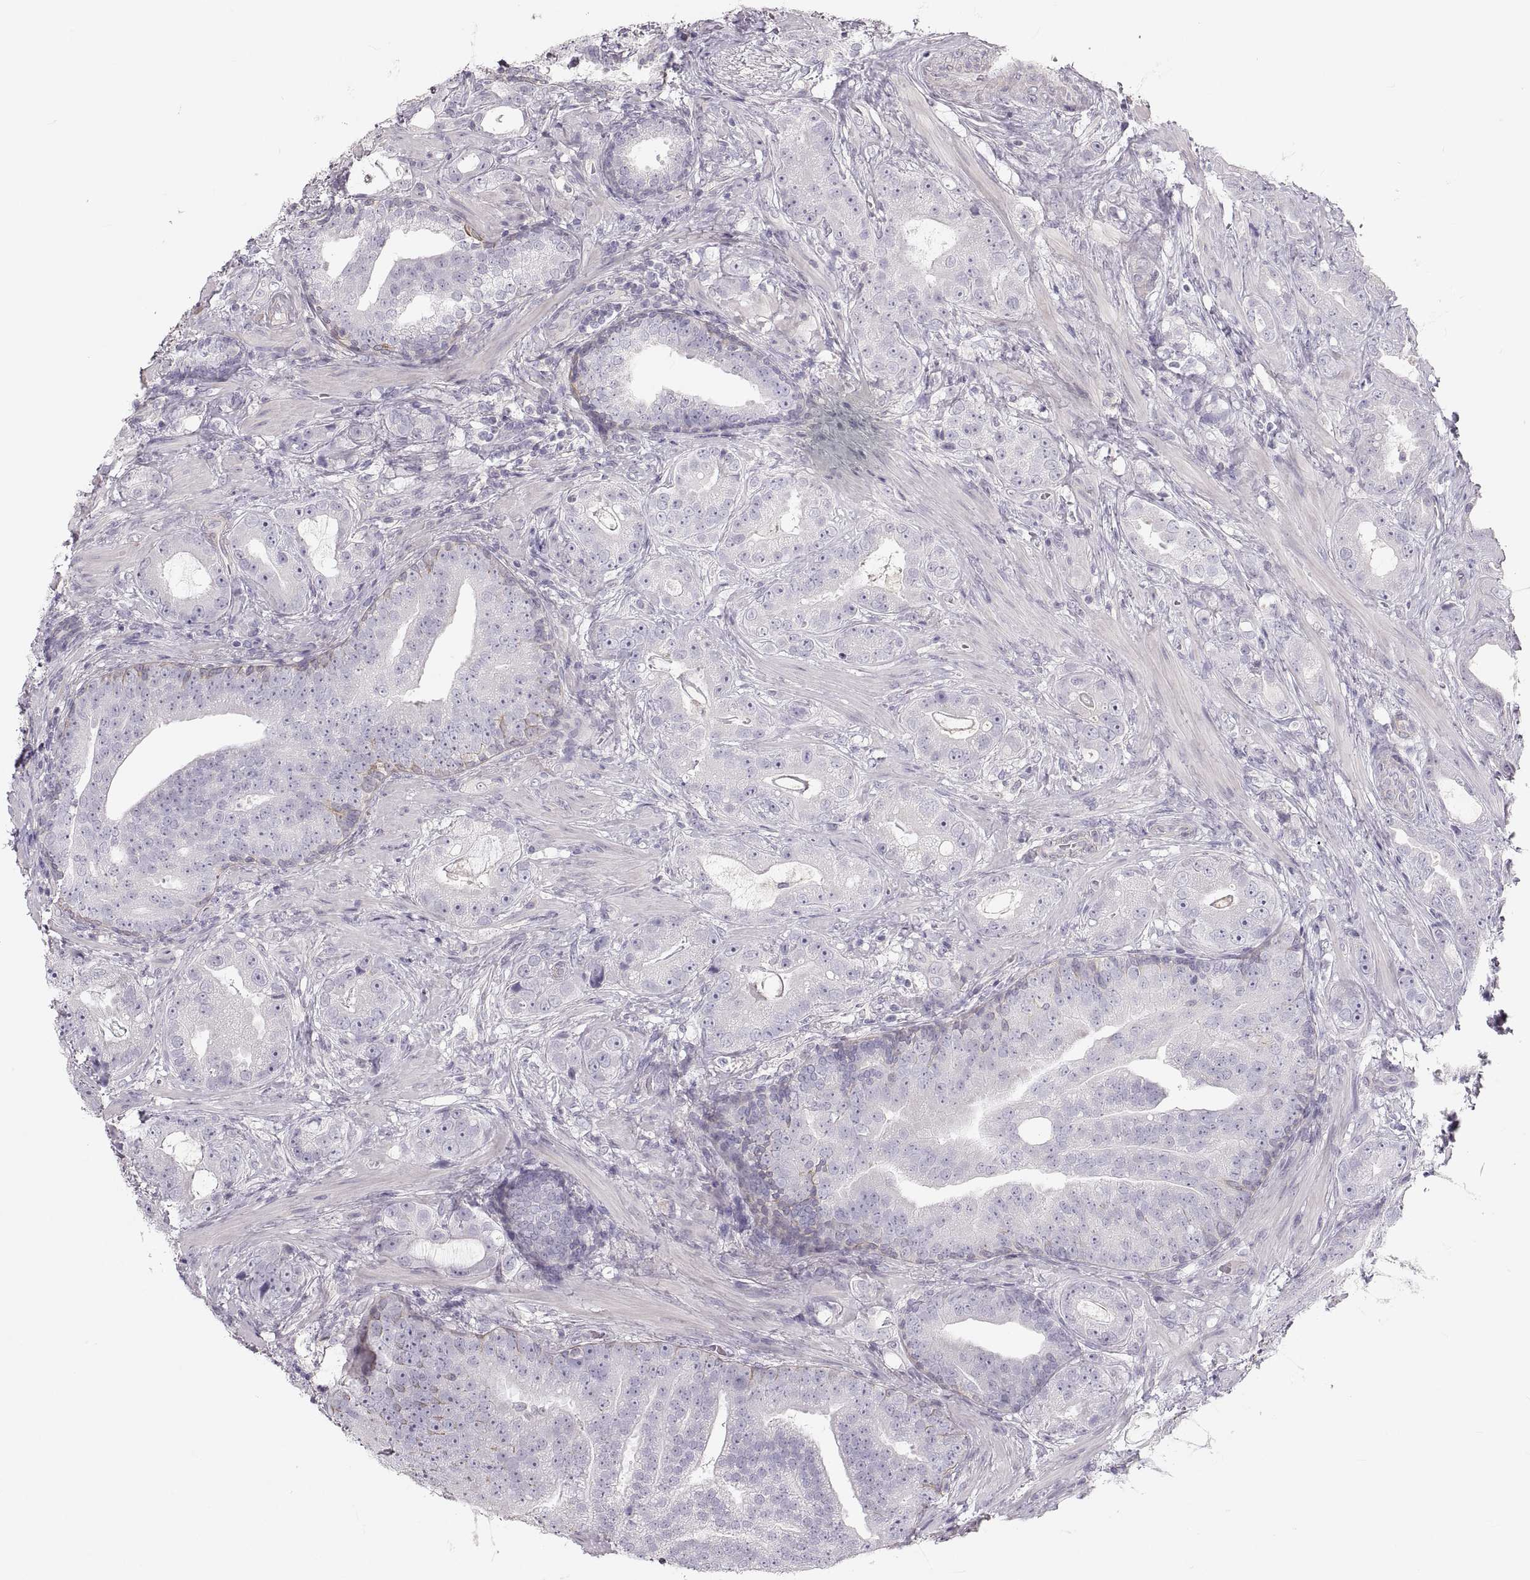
{"staining": {"intensity": "negative", "quantity": "none", "location": "none"}, "tissue": "prostate cancer", "cell_type": "Tumor cells", "image_type": "cancer", "snomed": [{"axis": "morphology", "description": "Adenocarcinoma, NOS"}, {"axis": "topography", "description": "Prostate"}], "caption": "Human prostate cancer stained for a protein using immunohistochemistry shows no positivity in tumor cells.", "gene": "RUNDC3A", "patient": {"sex": "male", "age": 57}}